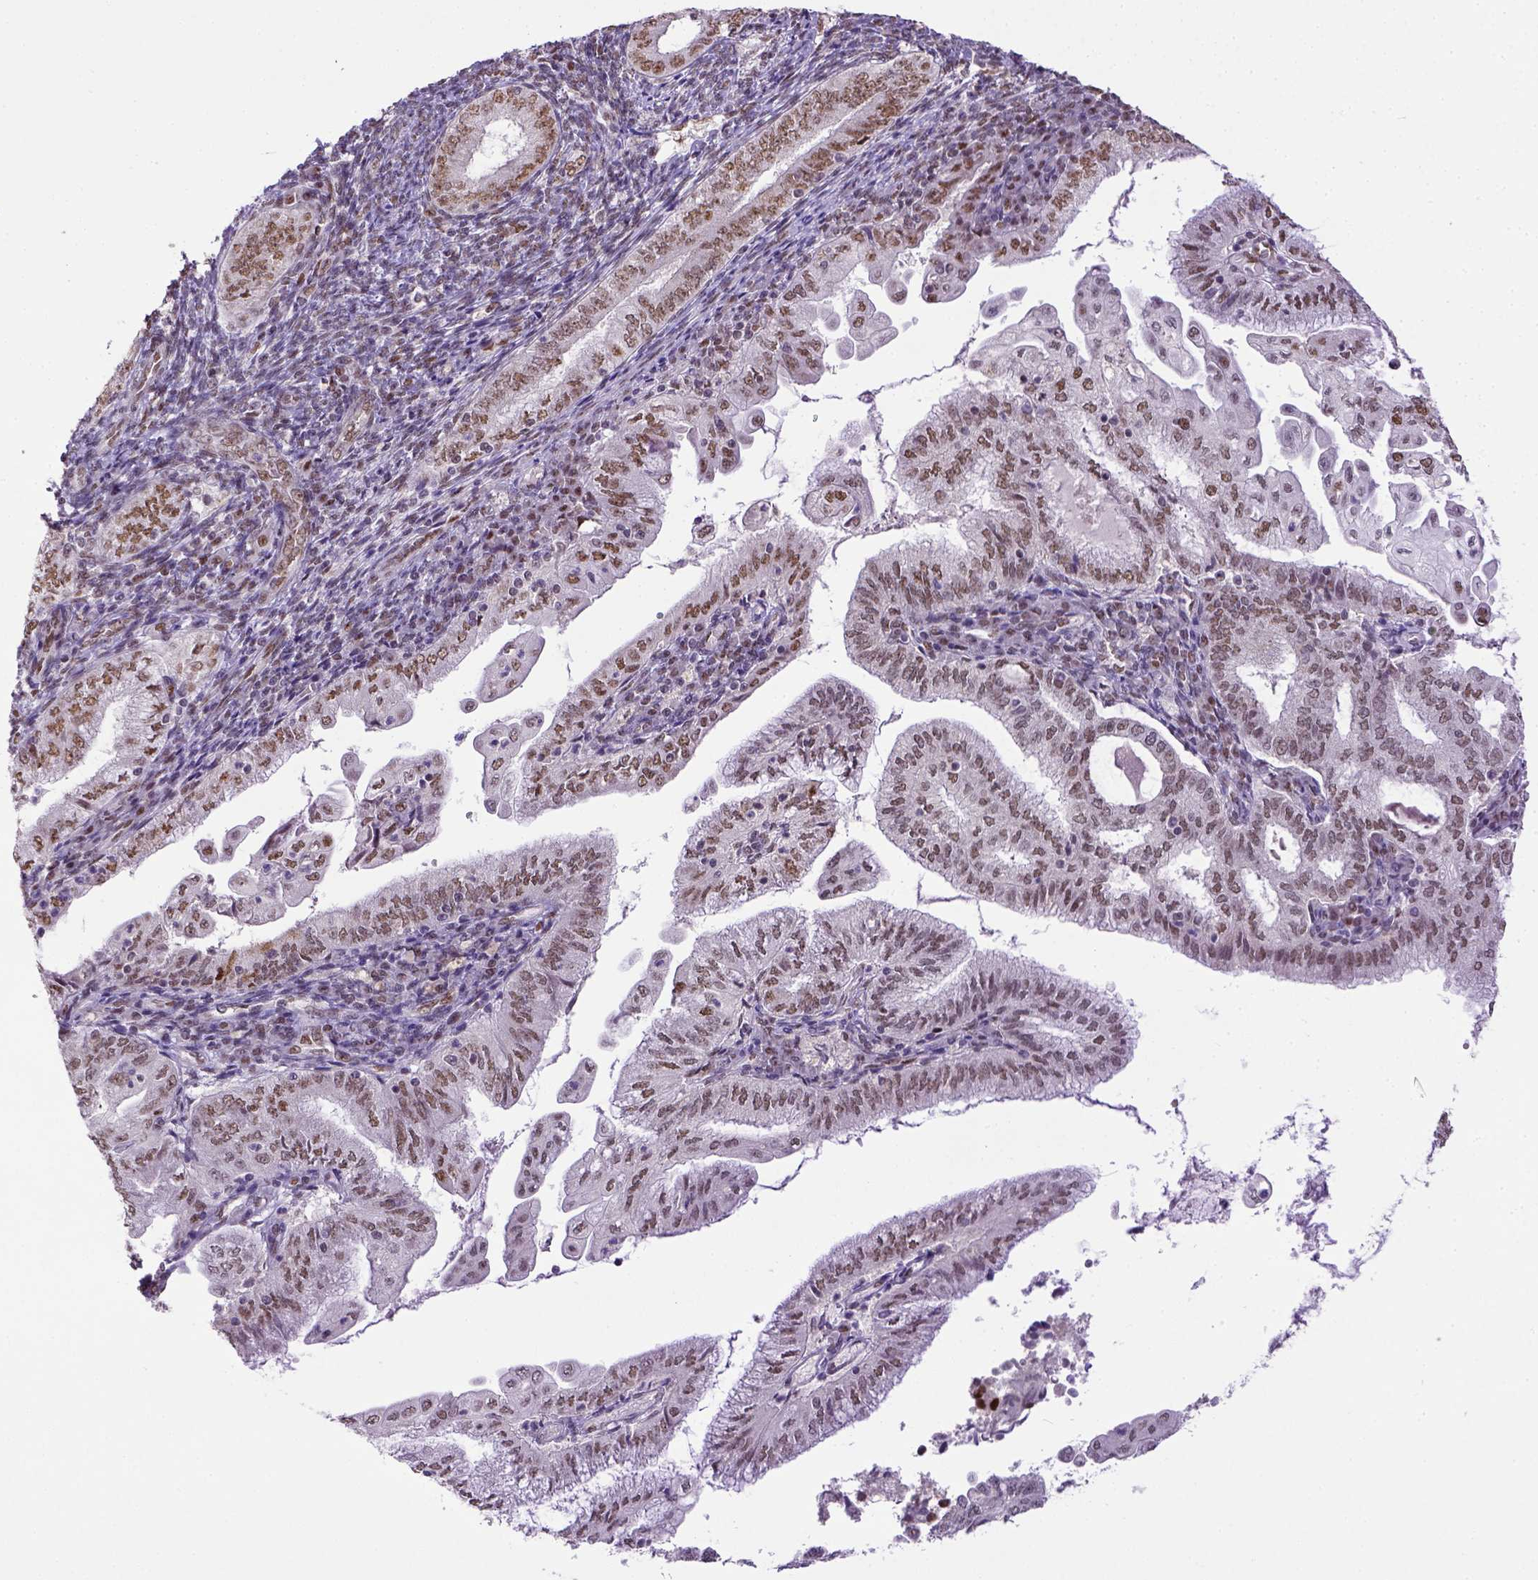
{"staining": {"intensity": "moderate", "quantity": ">75%", "location": "nuclear"}, "tissue": "endometrial cancer", "cell_type": "Tumor cells", "image_type": "cancer", "snomed": [{"axis": "morphology", "description": "Adenocarcinoma, NOS"}, {"axis": "topography", "description": "Endometrium"}], "caption": "The photomicrograph demonstrates a brown stain indicating the presence of a protein in the nuclear of tumor cells in endometrial cancer.", "gene": "ERCC1", "patient": {"sex": "female", "age": 55}}